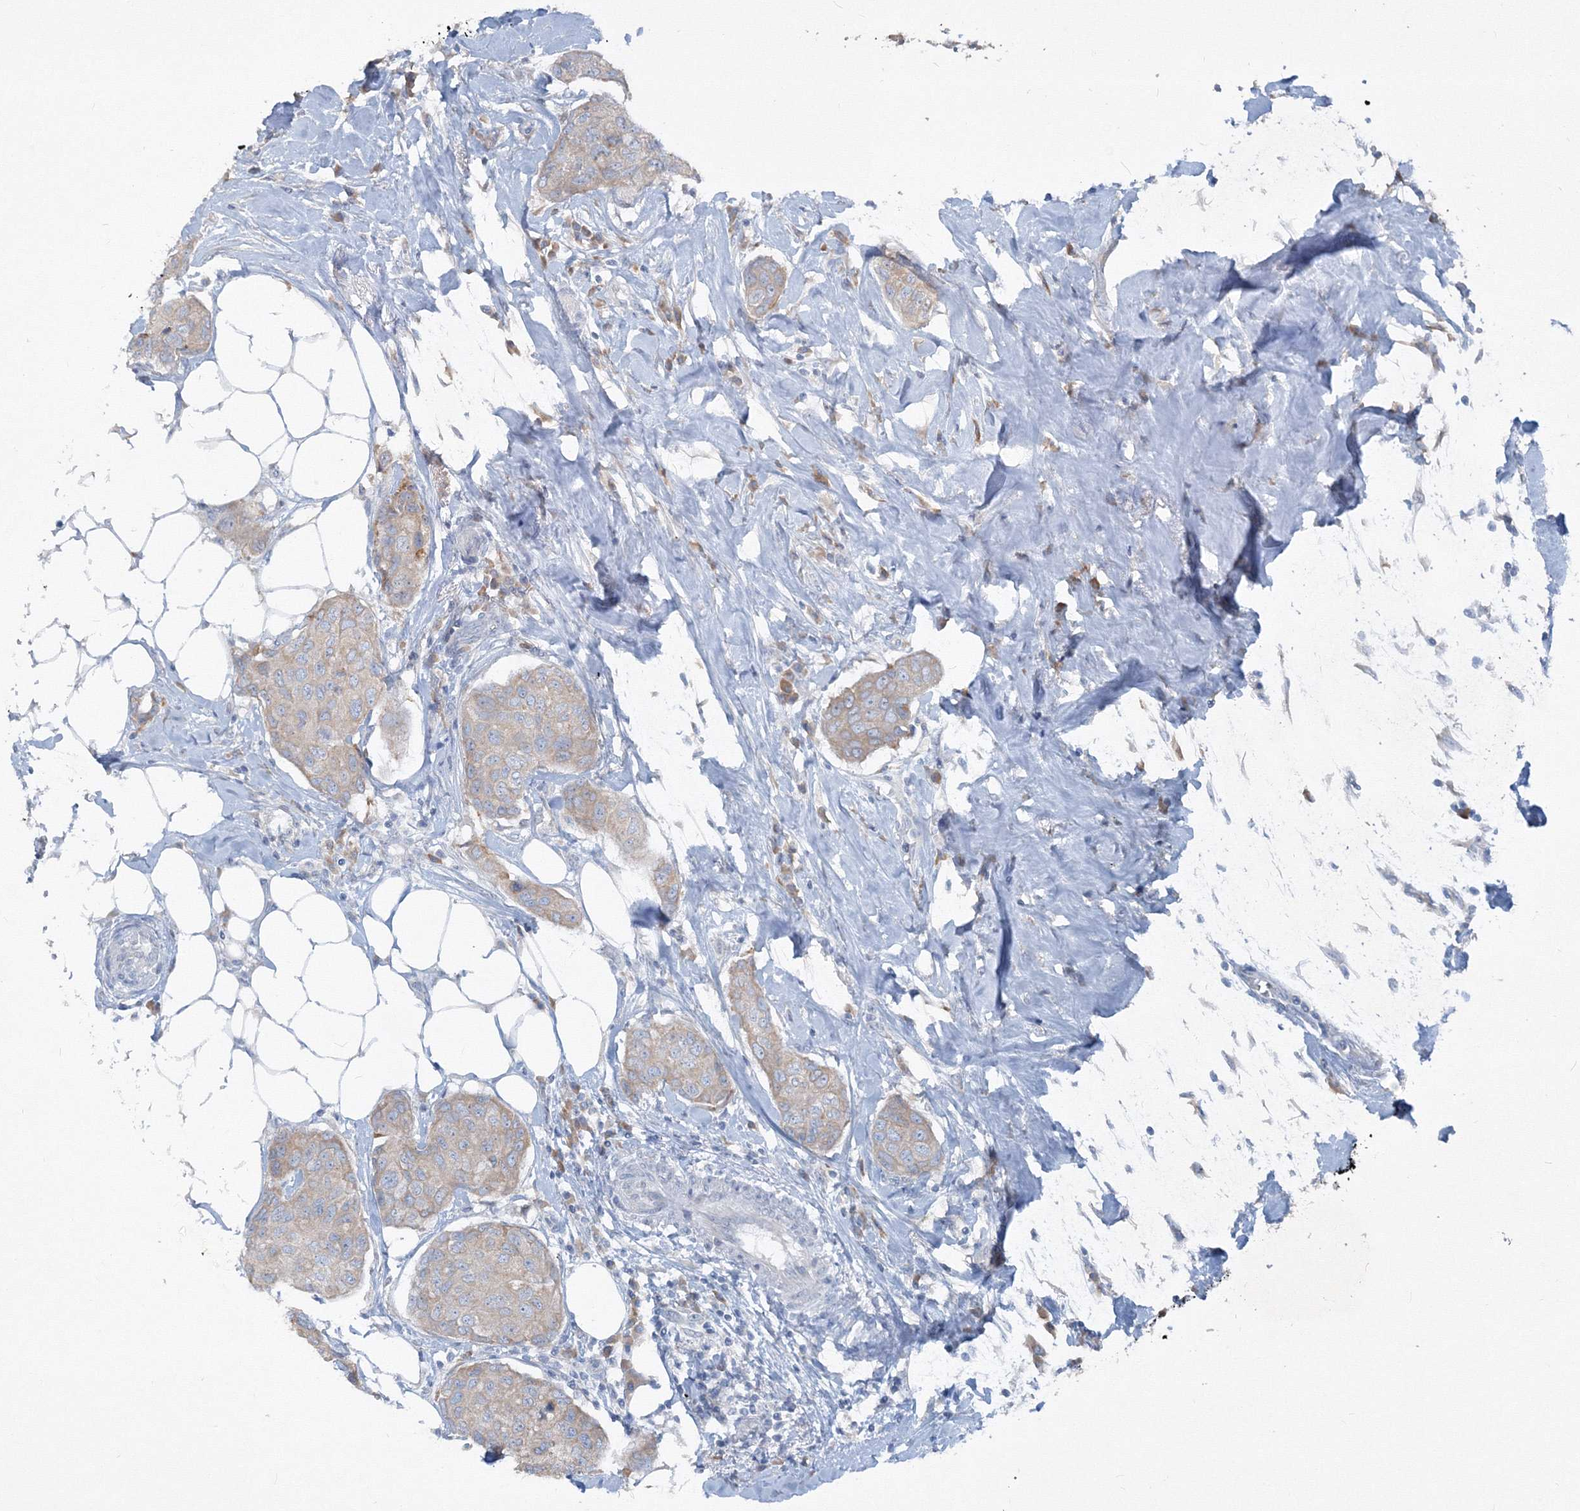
{"staining": {"intensity": "weak", "quantity": "<25%", "location": "cytoplasmic/membranous"}, "tissue": "breast cancer", "cell_type": "Tumor cells", "image_type": "cancer", "snomed": [{"axis": "morphology", "description": "Duct carcinoma"}, {"axis": "topography", "description": "Breast"}], "caption": "High power microscopy photomicrograph of an IHC histopathology image of invasive ductal carcinoma (breast), revealing no significant staining in tumor cells.", "gene": "IFNAR1", "patient": {"sex": "female", "age": 80}}